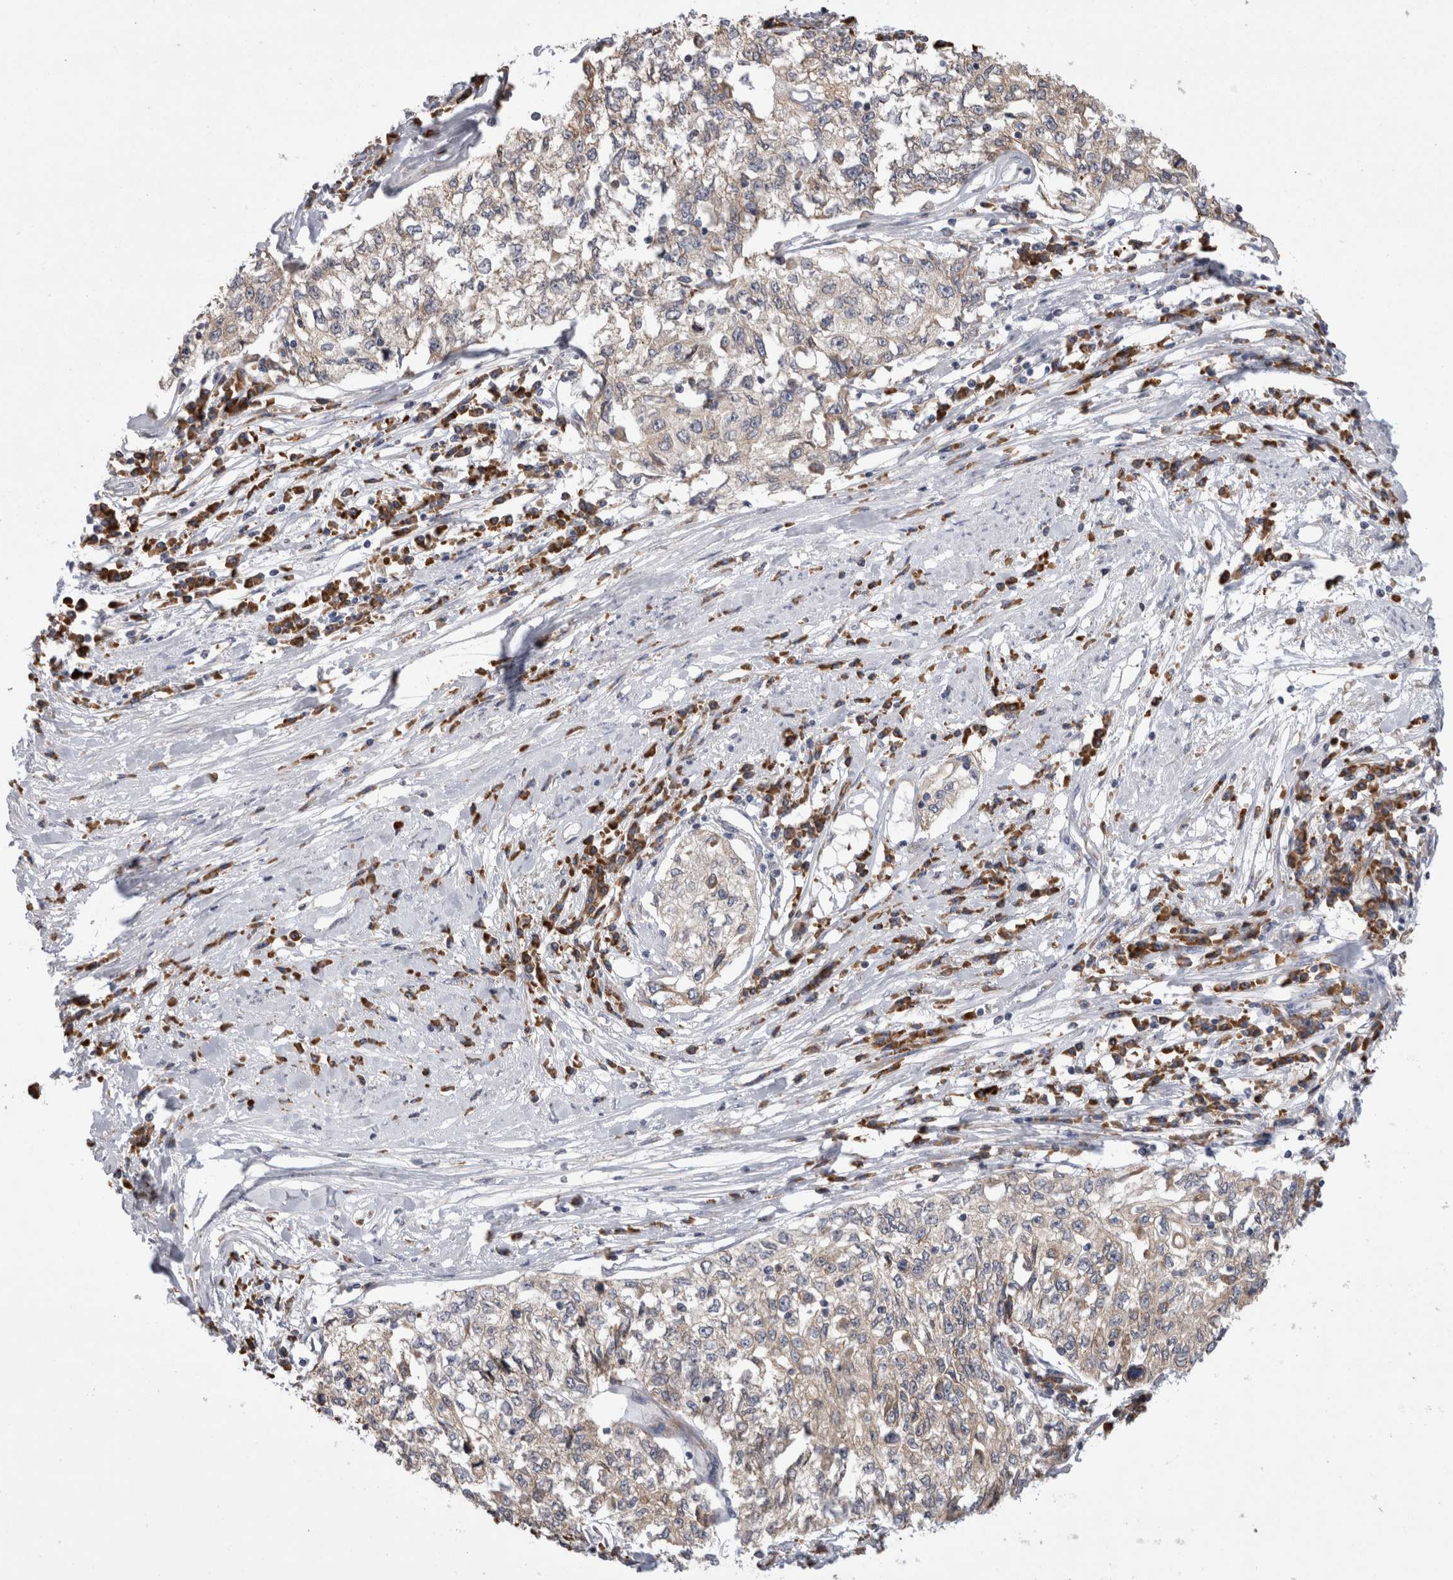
{"staining": {"intensity": "weak", "quantity": "<25%", "location": "cytoplasmic/membranous"}, "tissue": "cervical cancer", "cell_type": "Tumor cells", "image_type": "cancer", "snomed": [{"axis": "morphology", "description": "Squamous cell carcinoma, NOS"}, {"axis": "topography", "description": "Cervix"}], "caption": "The histopathology image exhibits no staining of tumor cells in cervical cancer (squamous cell carcinoma). Brightfield microscopy of immunohistochemistry (IHC) stained with DAB (brown) and hematoxylin (blue), captured at high magnification.", "gene": "ZNF341", "patient": {"sex": "female", "age": 57}}